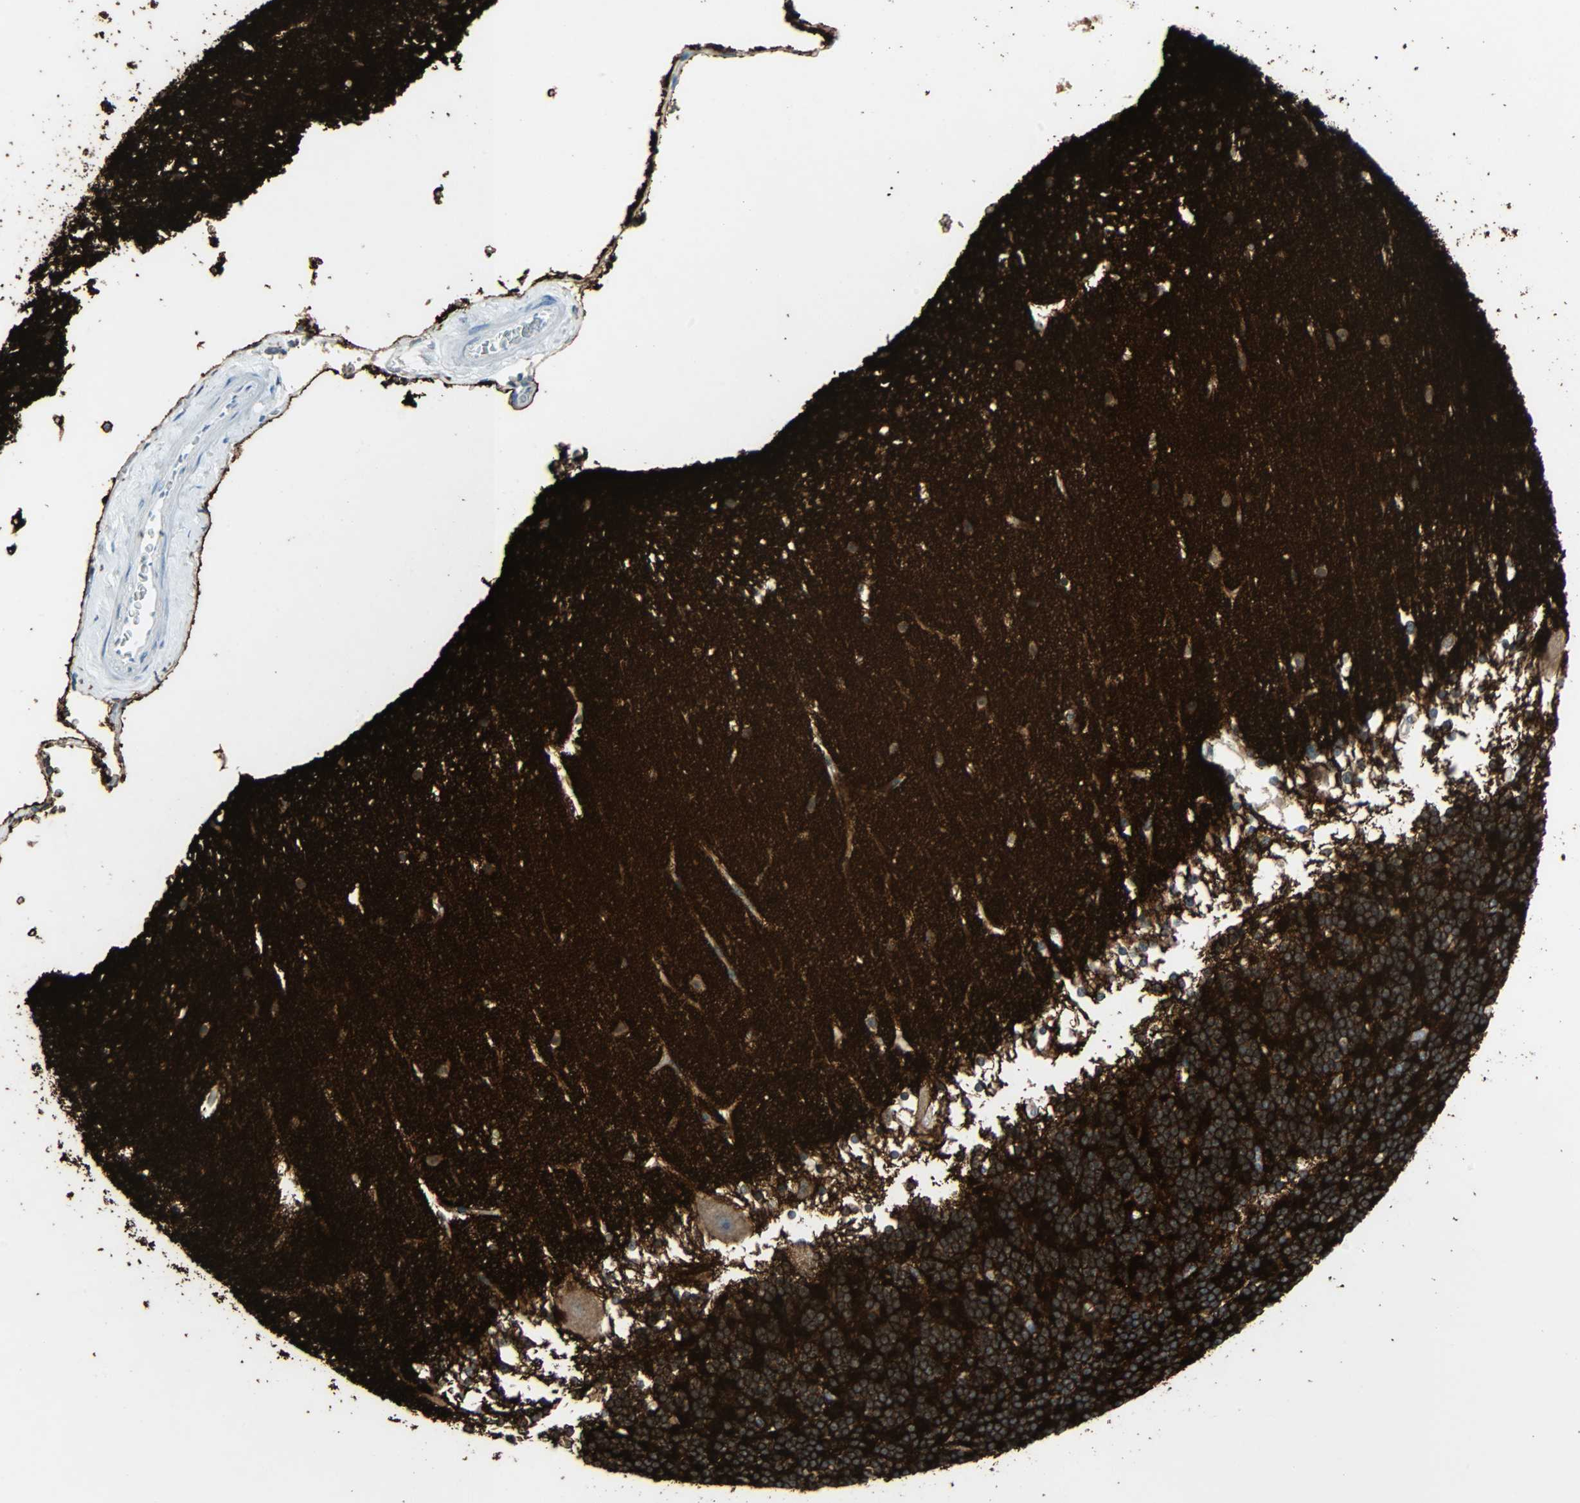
{"staining": {"intensity": "moderate", "quantity": ">75%", "location": "cytoplasmic/membranous"}, "tissue": "cerebellum", "cell_type": "Cells in granular layer", "image_type": "normal", "snomed": [{"axis": "morphology", "description": "Normal tissue, NOS"}, {"axis": "topography", "description": "Cerebellum"}], "caption": "A brown stain labels moderate cytoplasmic/membranous expression of a protein in cells in granular layer of normal human cerebellum. The staining was performed using DAB (3,3'-diaminobenzidine) to visualize the protein expression in brown, while the nuclei were stained in blue with hematoxylin (Magnification: 20x).", "gene": "STX1A", "patient": {"sex": "female", "age": 19}}